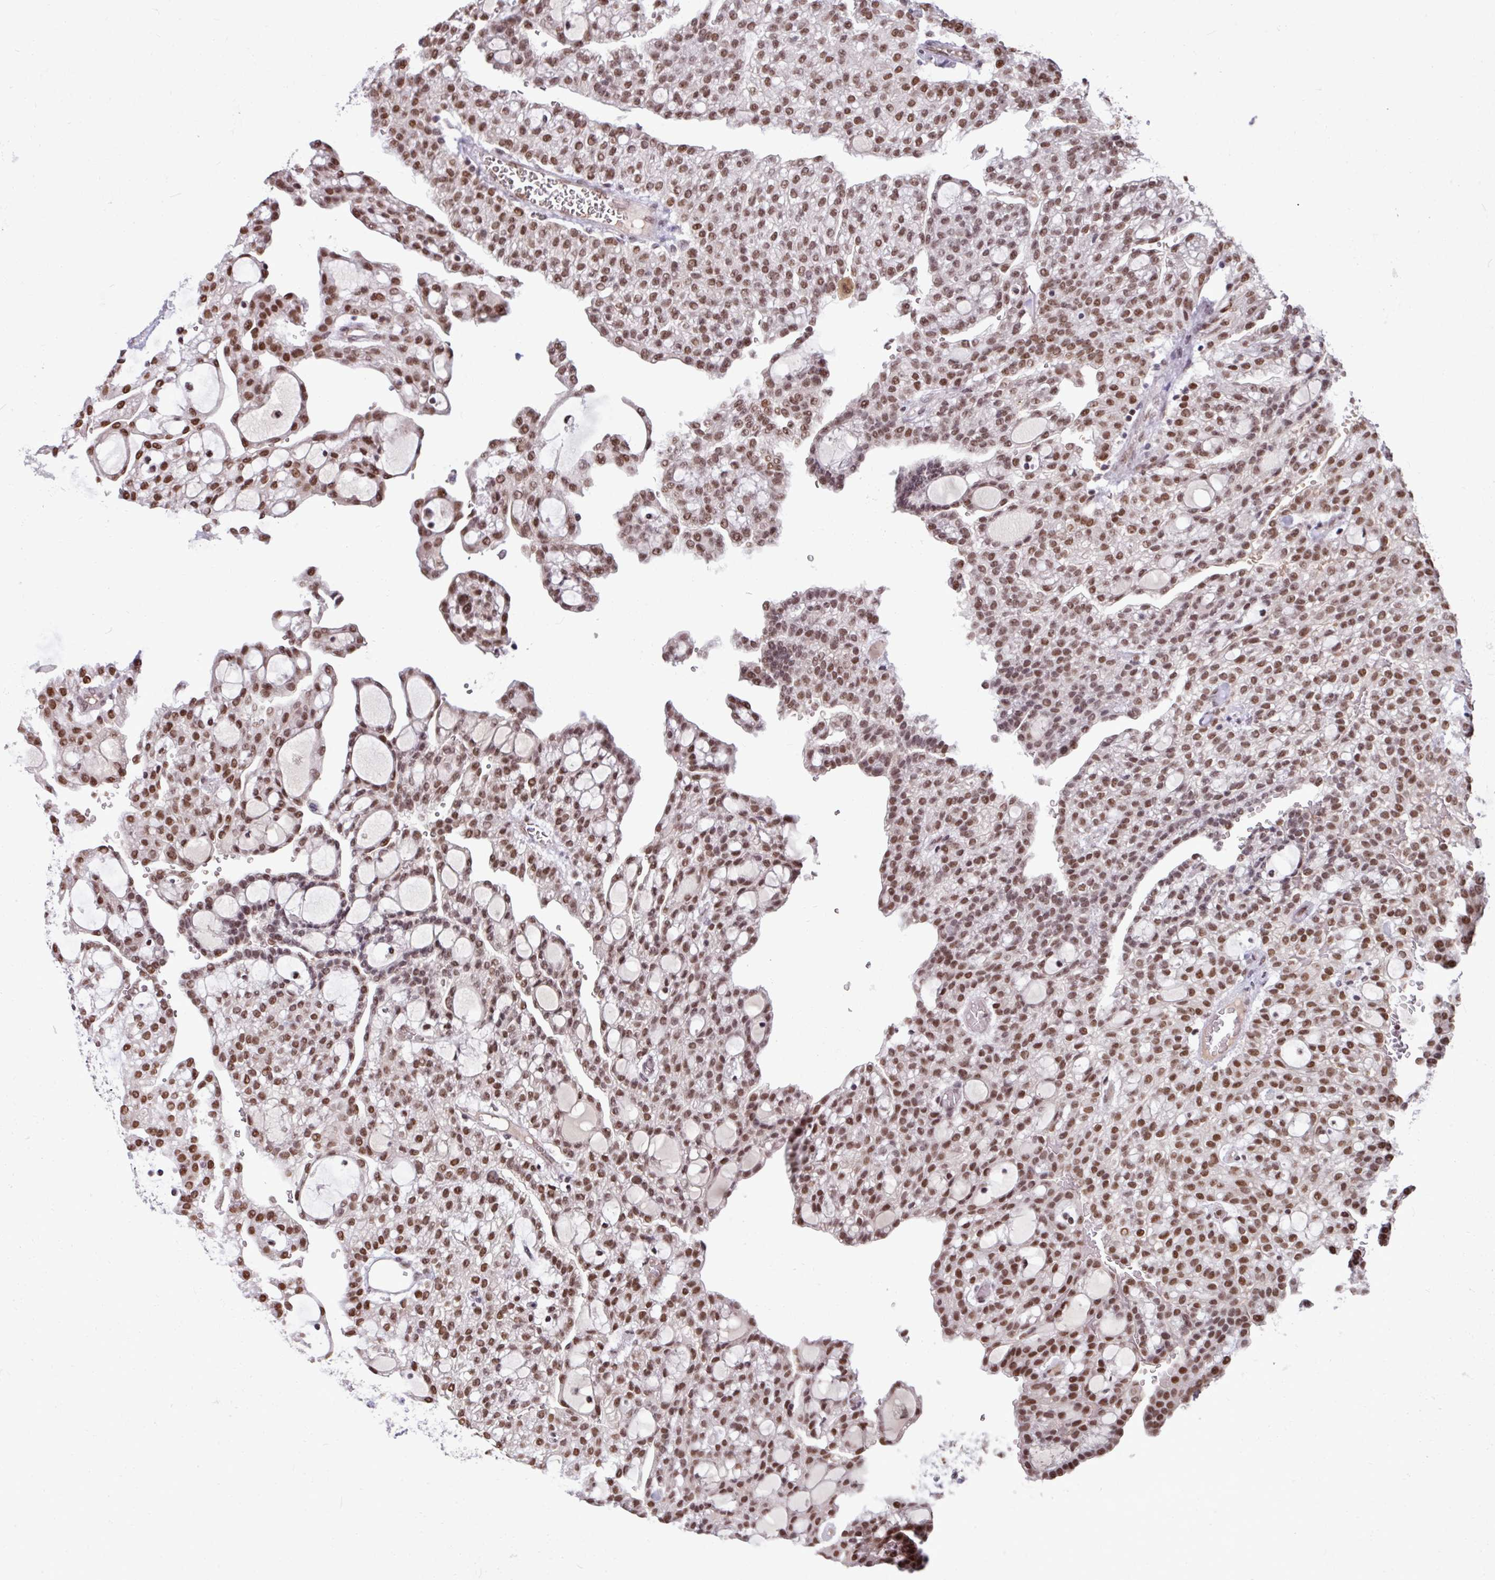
{"staining": {"intensity": "moderate", "quantity": ">75%", "location": "nuclear"}, "tissue": "renal cancer", "cell_type": "Tumor cells", "image_type": "cancer", "snomed": [{"axis": "morphology", "description": "Adenocarcinoma, NOS"}, {"axis": "topography", "description": "Kidney"}], "caption": "This micrograph reveals IHC staining of renal cancer (adenocarcinoma), with medium moderate nuclear positivity in approximately >75% of tumor cells.", "gene": "TDG", "patient": {"sex": "male", "age": 63}}